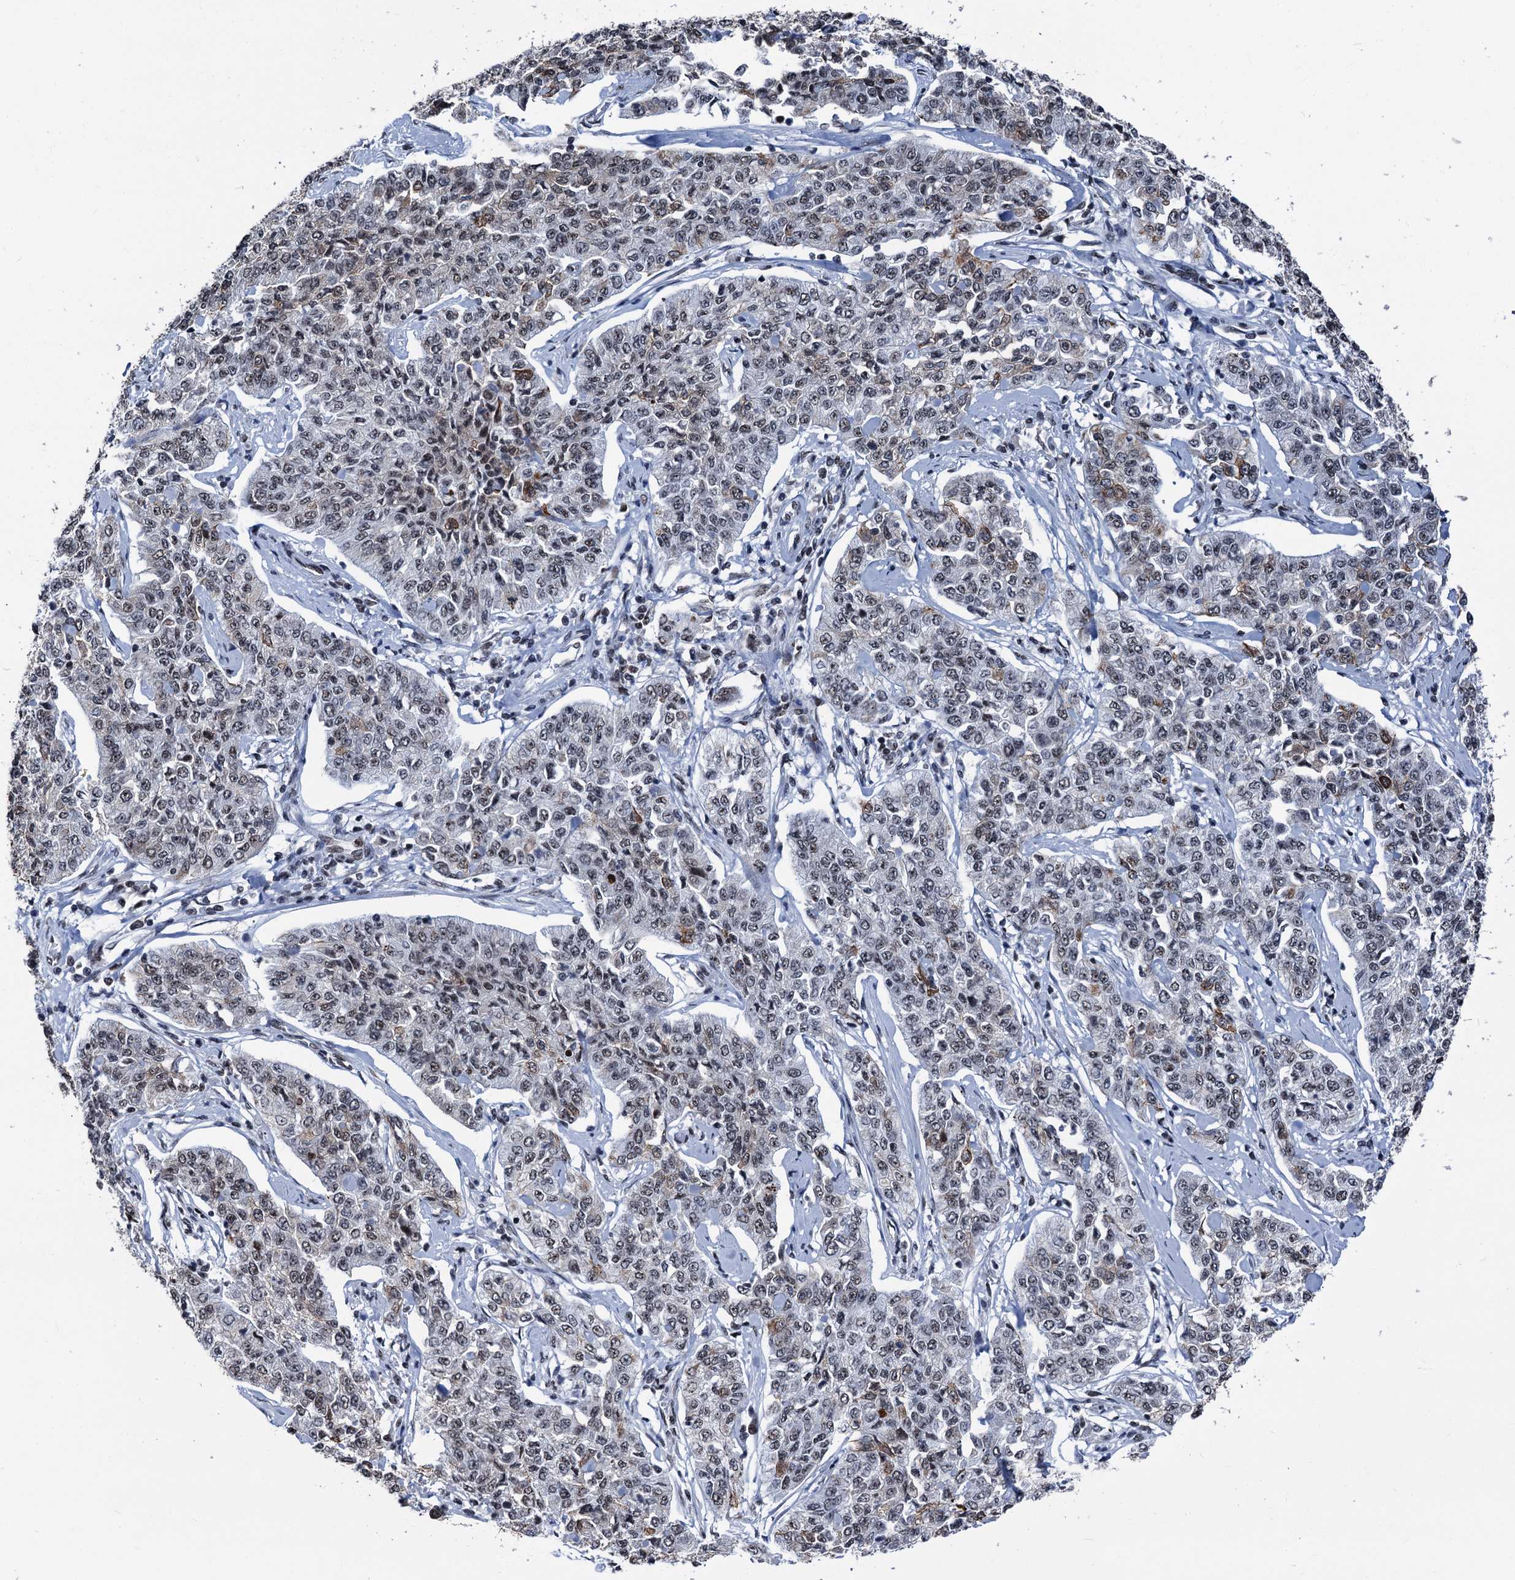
{"staining": {"intensity": "negative", "quantity": "none", "location": "none"}, "tissue": "cervical cancer", "cell_type": "Tumor cells", "image_type": "cancer", "snomed": [{"axis": "morphology", "description": "Squamous cell carcinoma, NOS"}, {"axis": "topography", "description": "Cervix"}], "caption": "Tumor cells show no significant protein staining in cervical cancer.", "gene": "DDX23", "patient": {"sex": "female", "age": 35}}